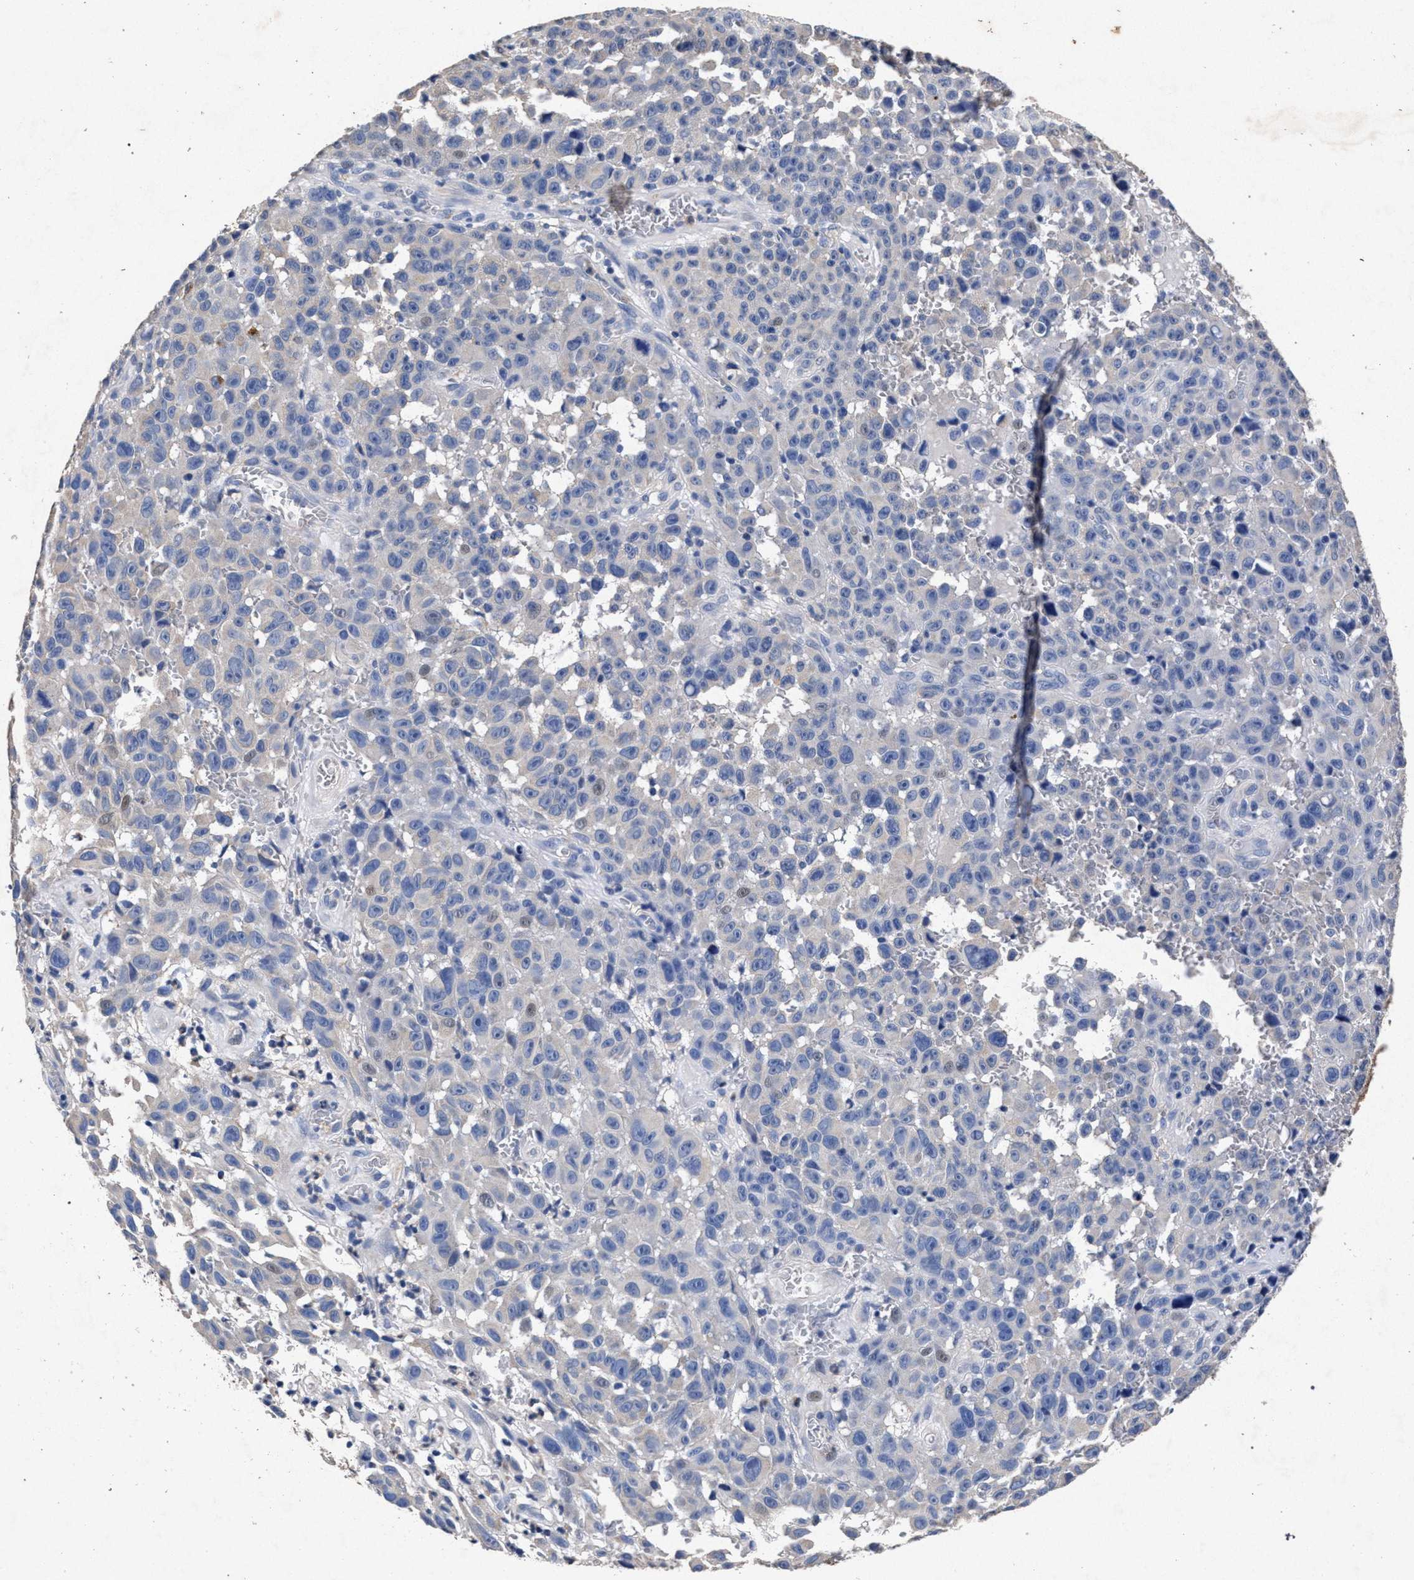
{"staining": {"intensity": "negative", "quantity": "none", "location": "none"}, "tissue": "melanoma", "cell_type": "Tumor cells", "image_type": "cancer", "snomed": [{"axis": "morphology", "description": "Malignant melanoma, NOS"}, {"axis": "topography", "description": "Skin"}], "caption": "The micrograph demonstrates no staining of tumor cells in malignant melanoma.", "gene": "ATP1A2", "patient": {"sex": "female", "age": 82}}